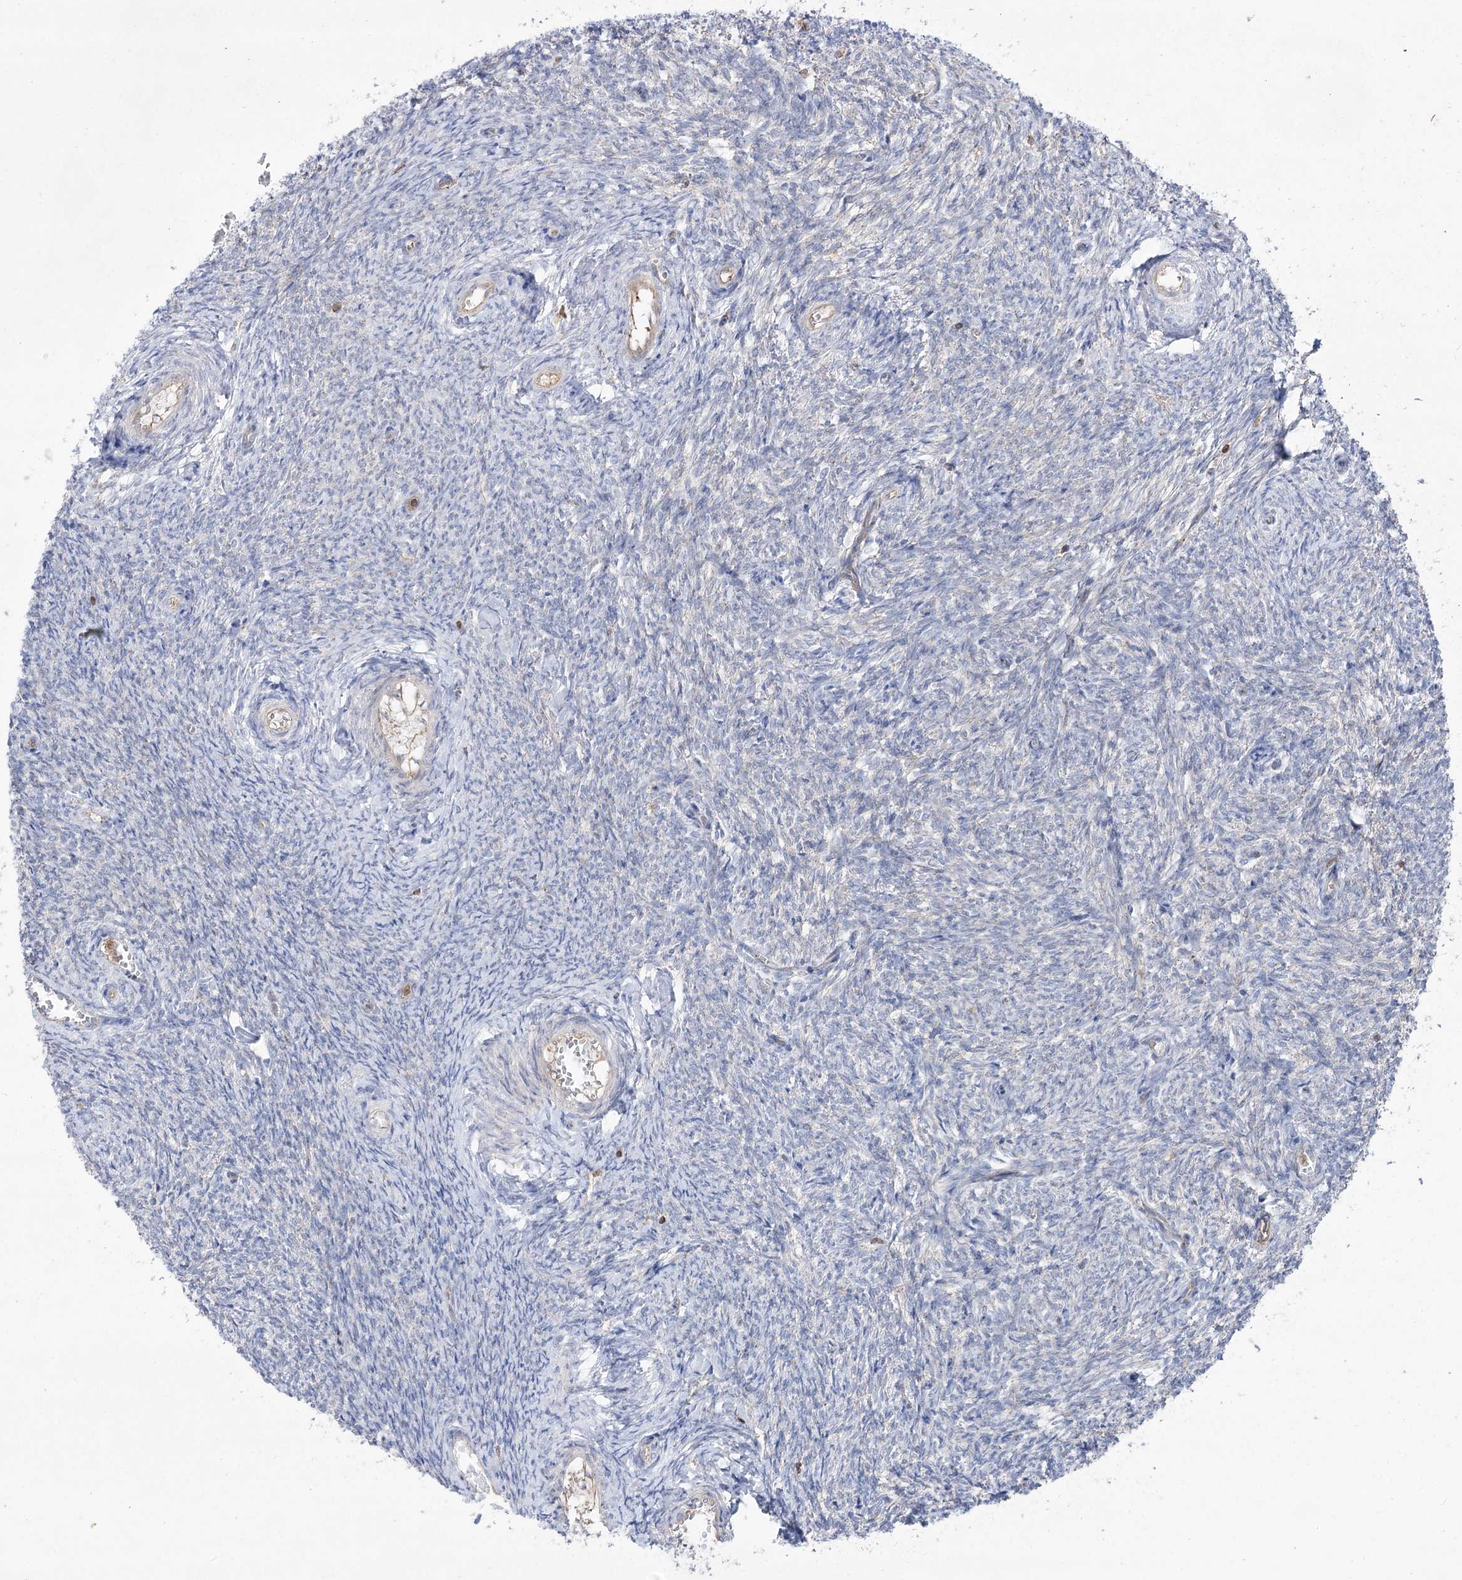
{"staining": {"intensity": "moderate", "quantity": ">75%", "location": "cytoplasmic/membranous"}, "tissue": "ovary", "cell_type": "Follicle cells", "image_type": "normal", "snomed": [{"axis": "morphology", "description": "Normal tissue, NOS"}, {"axis": "topography", "description": "Ovary"}], "caption": "Brown immunohistochemical staining in benign ovary displays moderate cytoplasmic/membranous positivity in approximately >75% of follicle cells.", "gene": "VPS37B", "patient": {"sex": "female", "age": 44}}